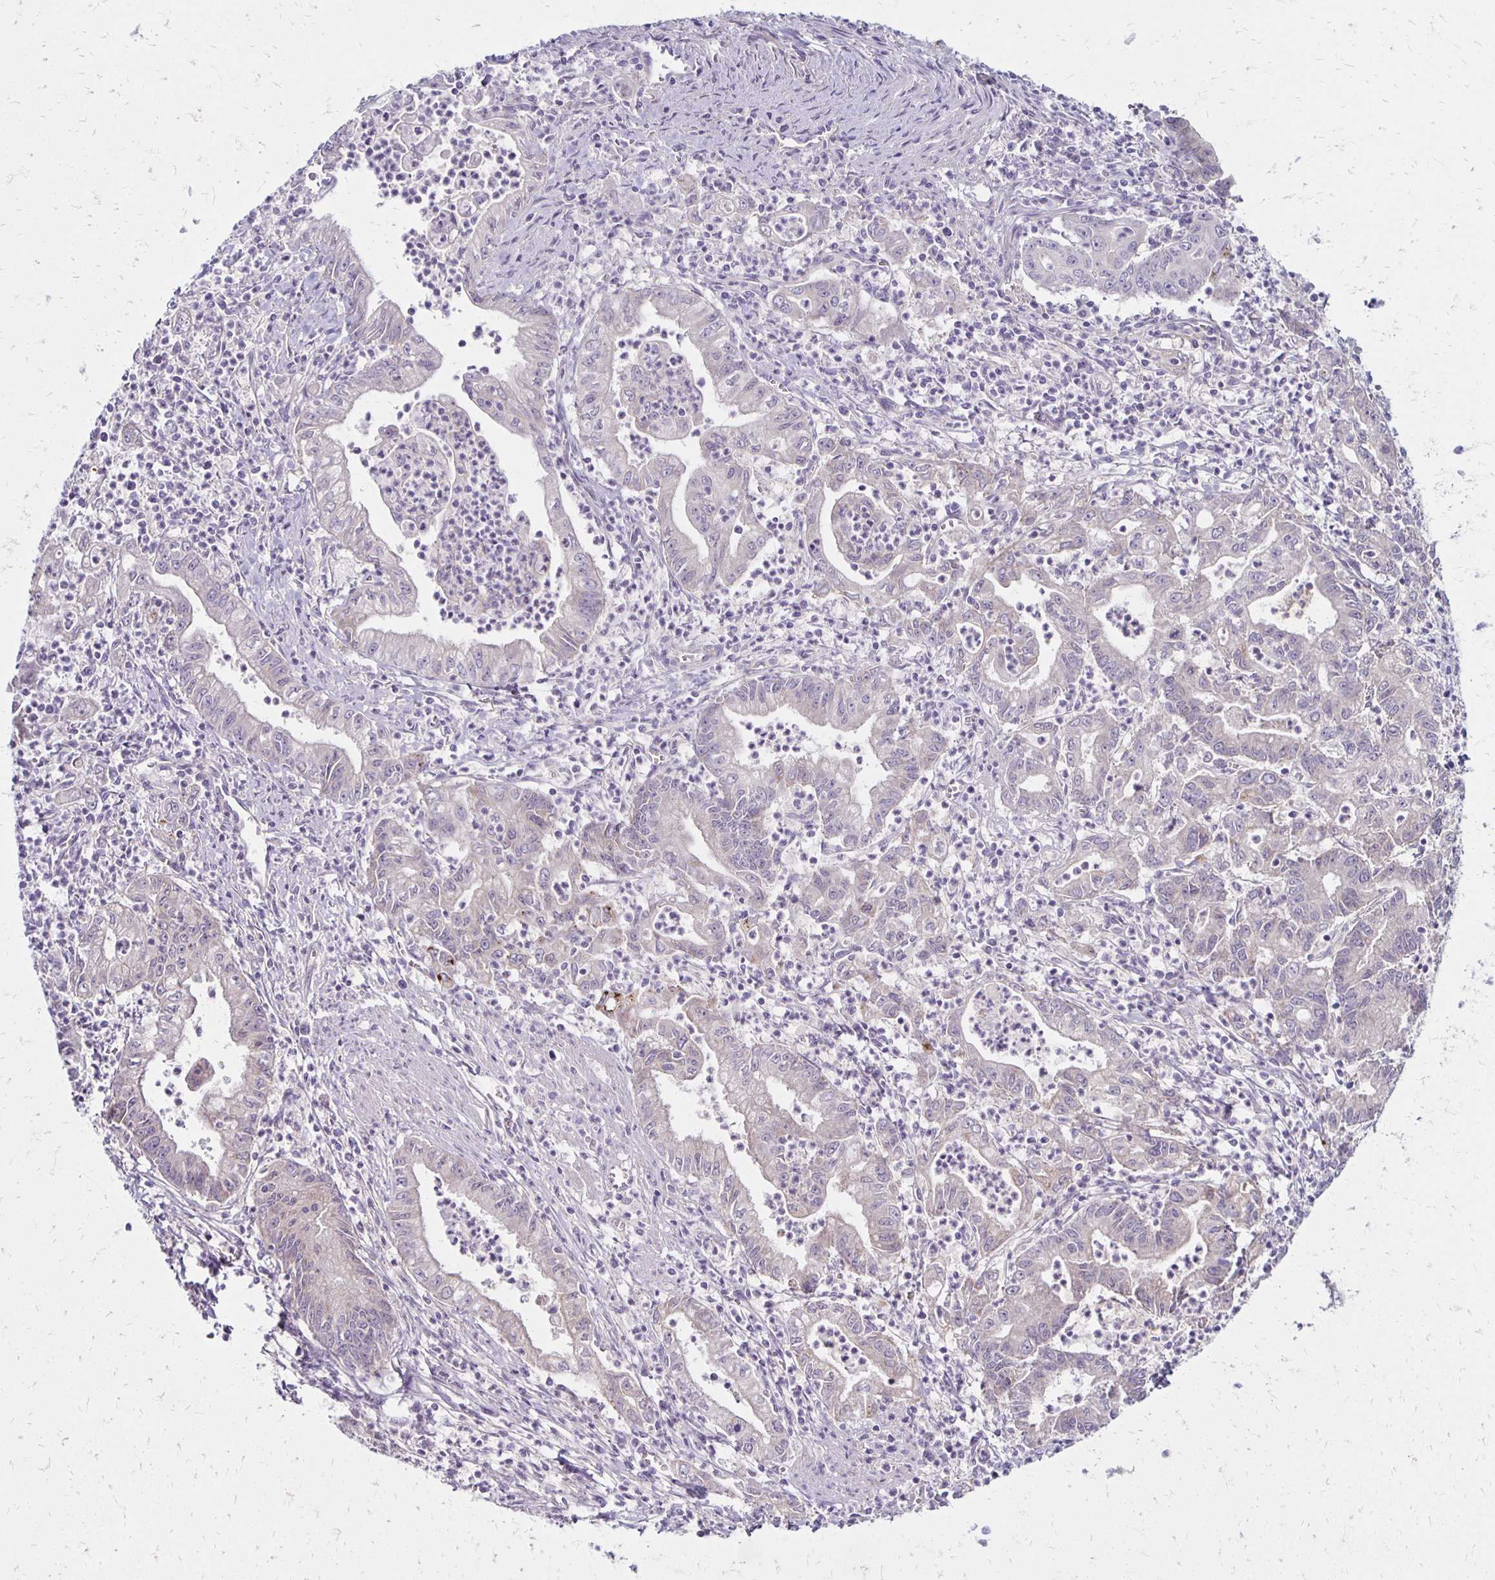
{"staining": {"intensity": "negative", "quantity": "none", "location": "none"}, "tissue": "stomach cancer", "cell_type": "Tumor cells", "image_type": "cancer", "snomed": [{"axis": "morphology", "description": "Adenocarcinoma, NOS"}, {"axis": "topography", "description": "Stomach, upper"}], "caption": "Stomach cancer was stained to show a protein in brown. There is no significant positivity in tumor cells. The staining was performed using DAB to visualize the protein expression in brown, while the nuclei were stained in blue with hematoxylin (Magnification: 20x).", "gene": "KATNBL1", "patient": {"sex": "female", "age": 79}}